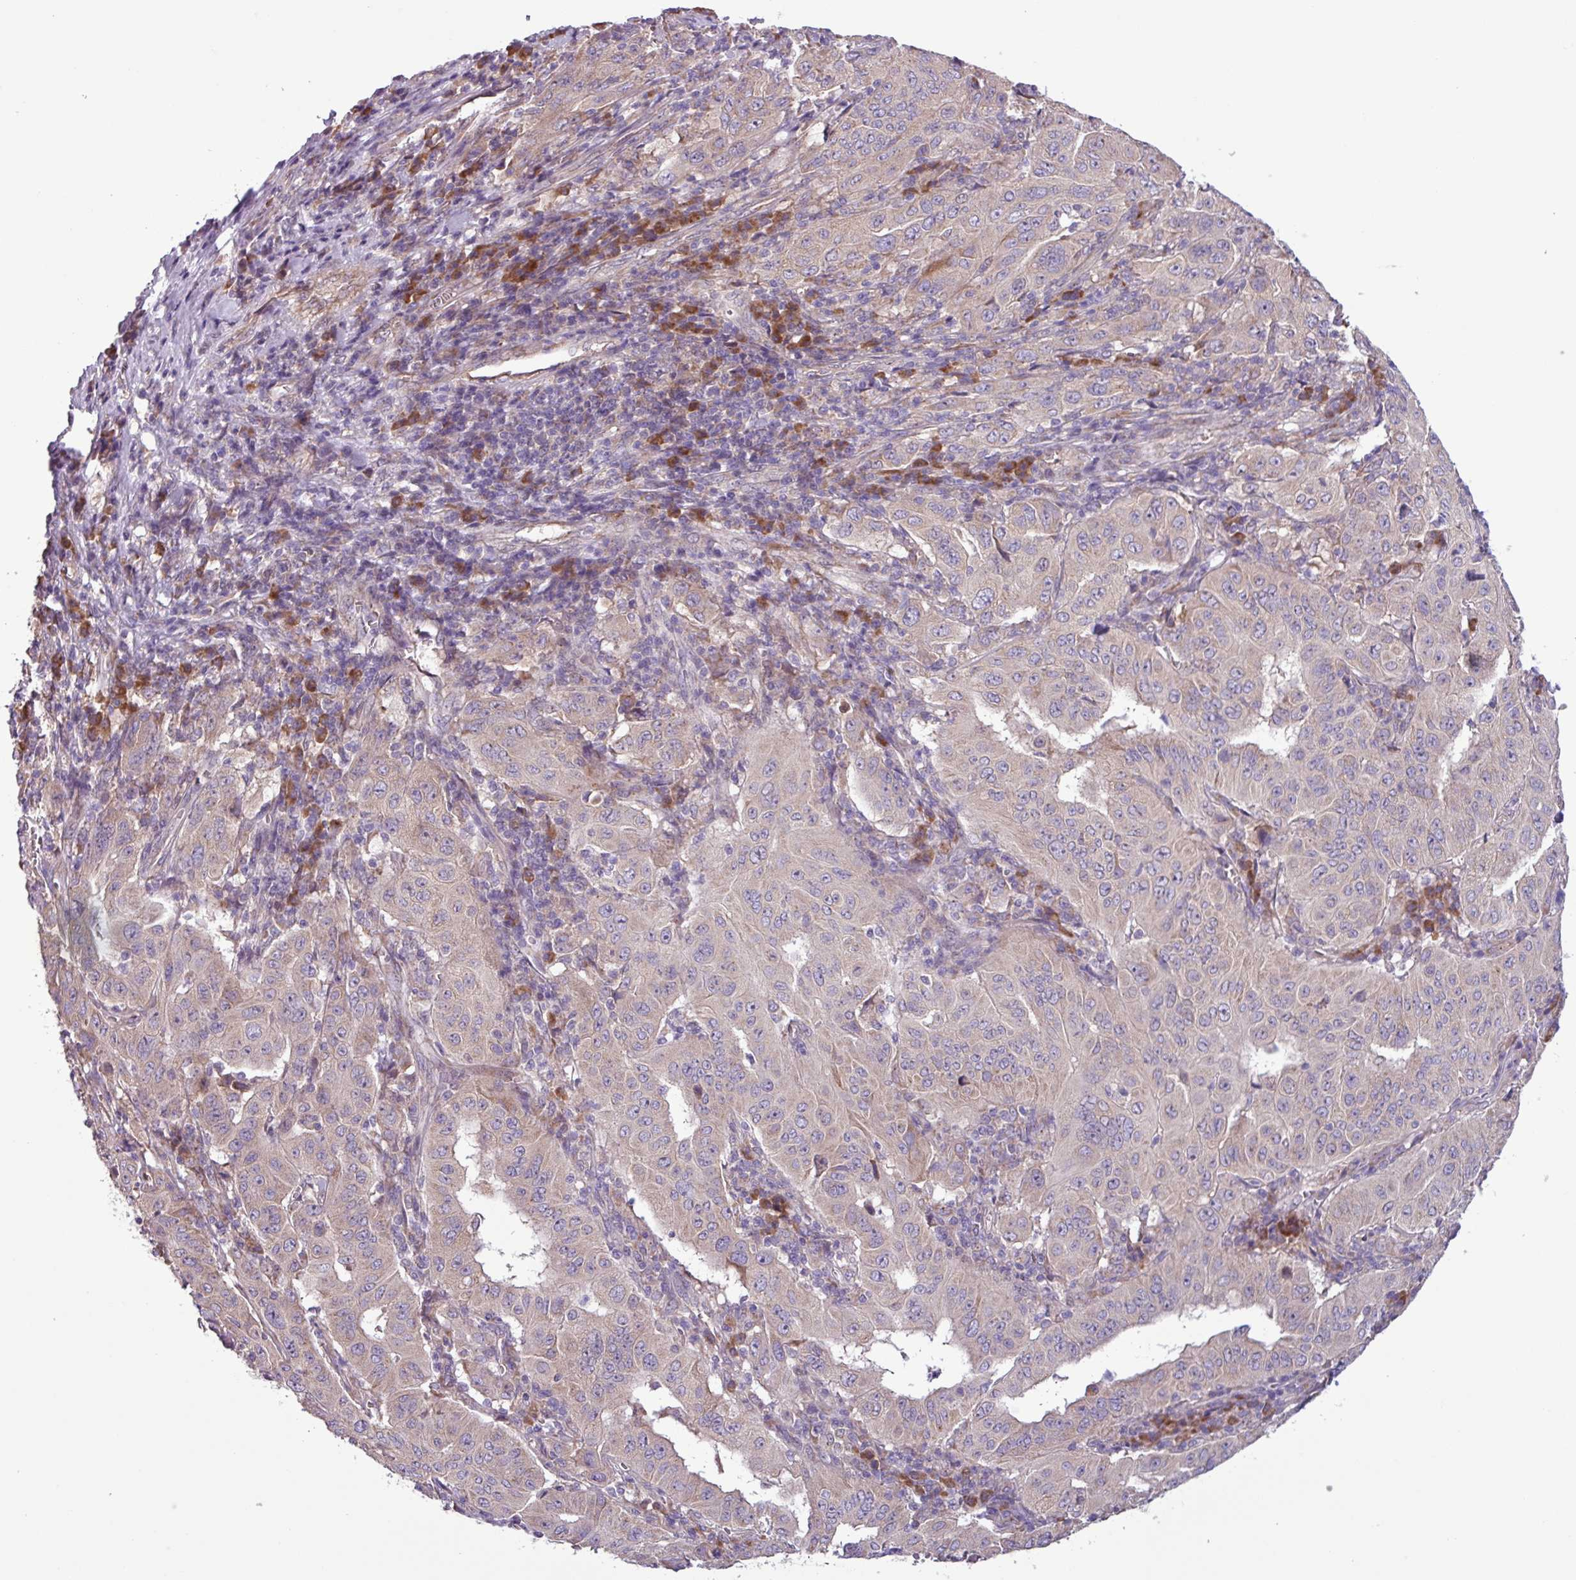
{"staining": {"intensity": "weak", "quantity": "<25%", "location": "cytoplasmic/membranous"}, "tissue": "pancreatic cancer", "cell_type": "Tumor cells", "image_type": "cancer", "snomed": [{"axis": "morphology", "description": "Adenocarcinoma, NOS"}, {"axis": "topography", "description": "Pancreas"}], "caption": "Adenocarcinoma (pancreatic) stained for a protein using immunohistochemistry (IHC) reveals no positivity tumor cells.", "gene": "C20orf27", "patient": {"sex": "male", "age": 63}}